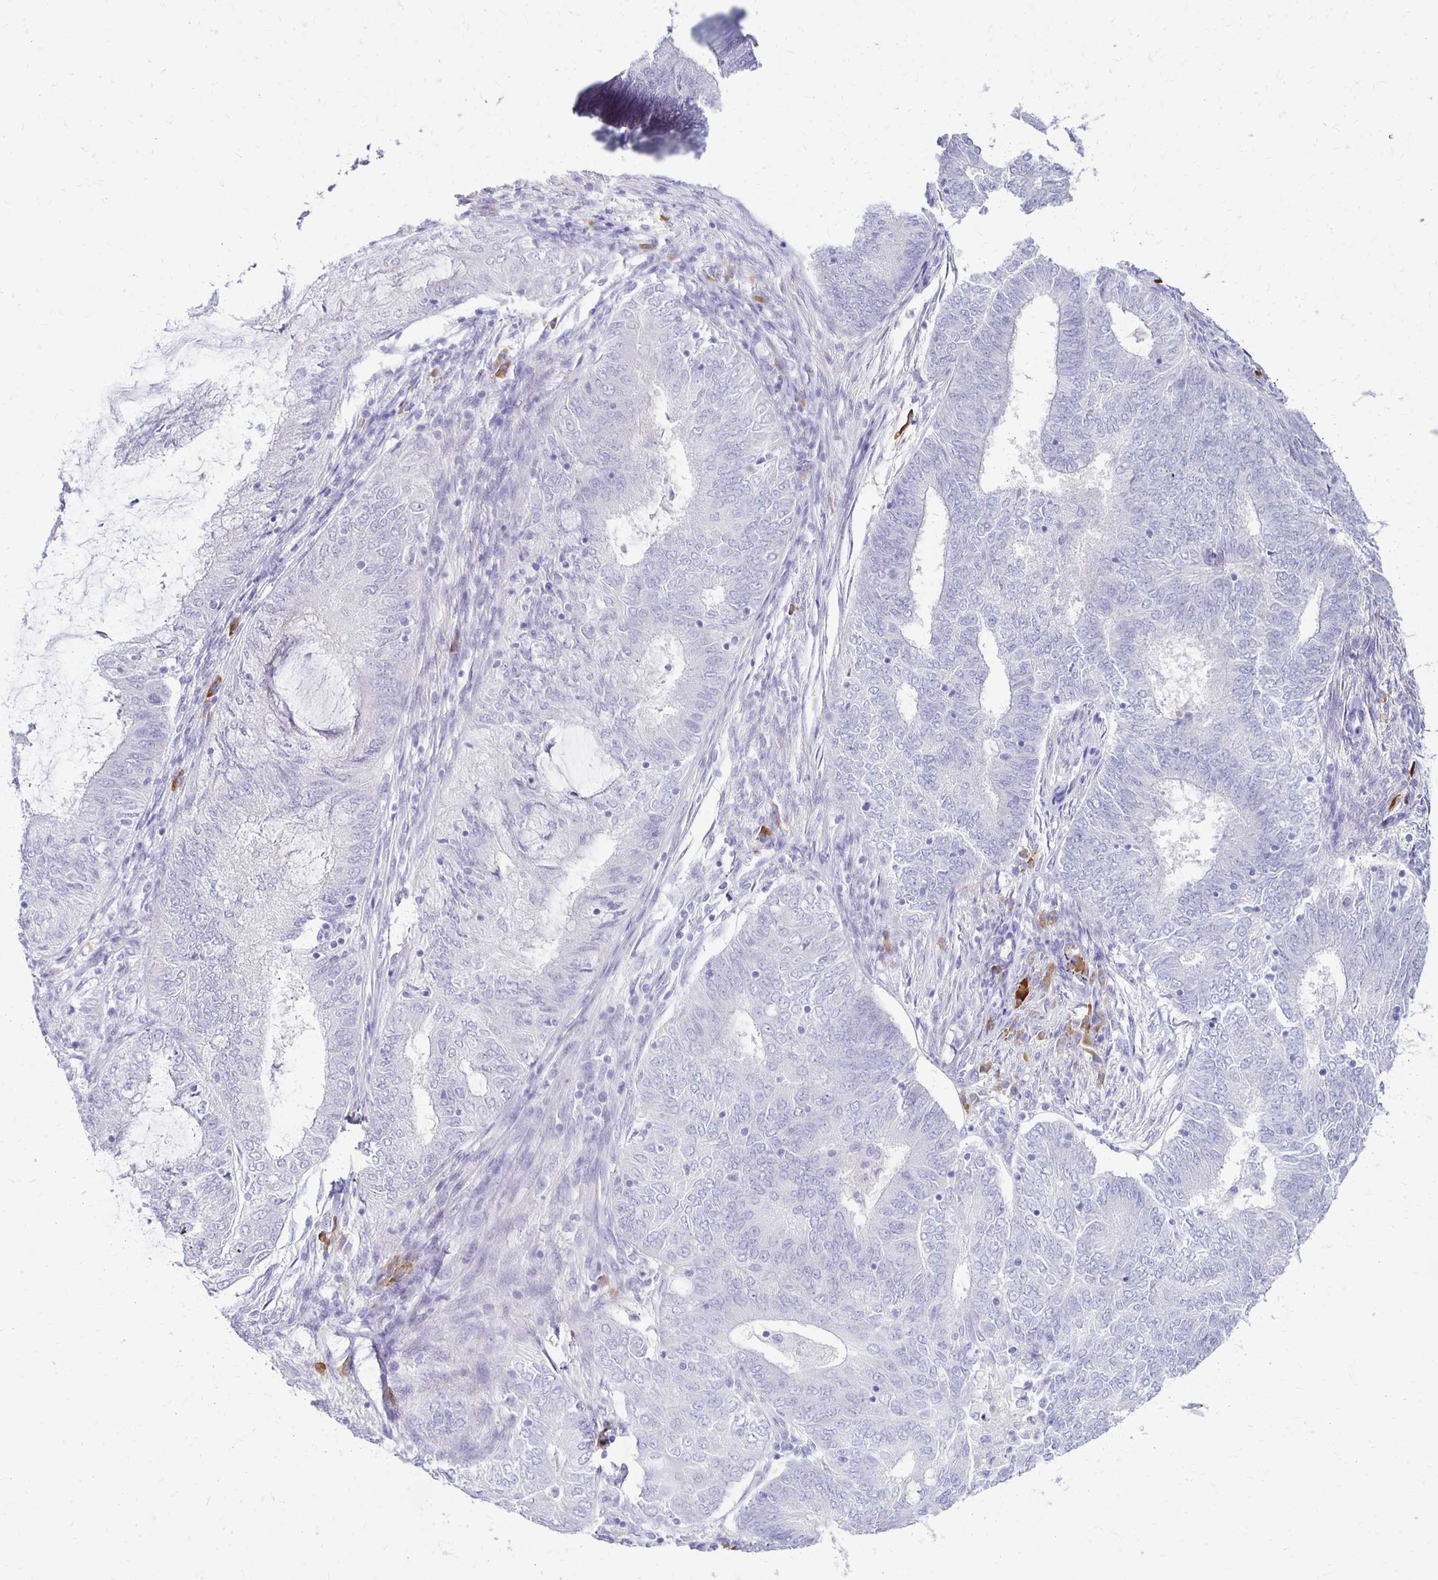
{"staining": {"intensity": "negative", "quantity": "none", "location": "none"}, "tissue": "endometrial cancer", "cell_type": "Tumor cells", "image_type": "cancer", "snomed": [{"axis": "morphology", "description": "Adenocarcinoma, NOS"}, {"axis": "topography", "description": "Endometrium"}], "caption": "Immunohistochemistry (IHC) of endometrial adenocarcinoma displays no staining in tumor cells.", "gene": "FNTB", "patient": {"sex": "female", "age": 62}}